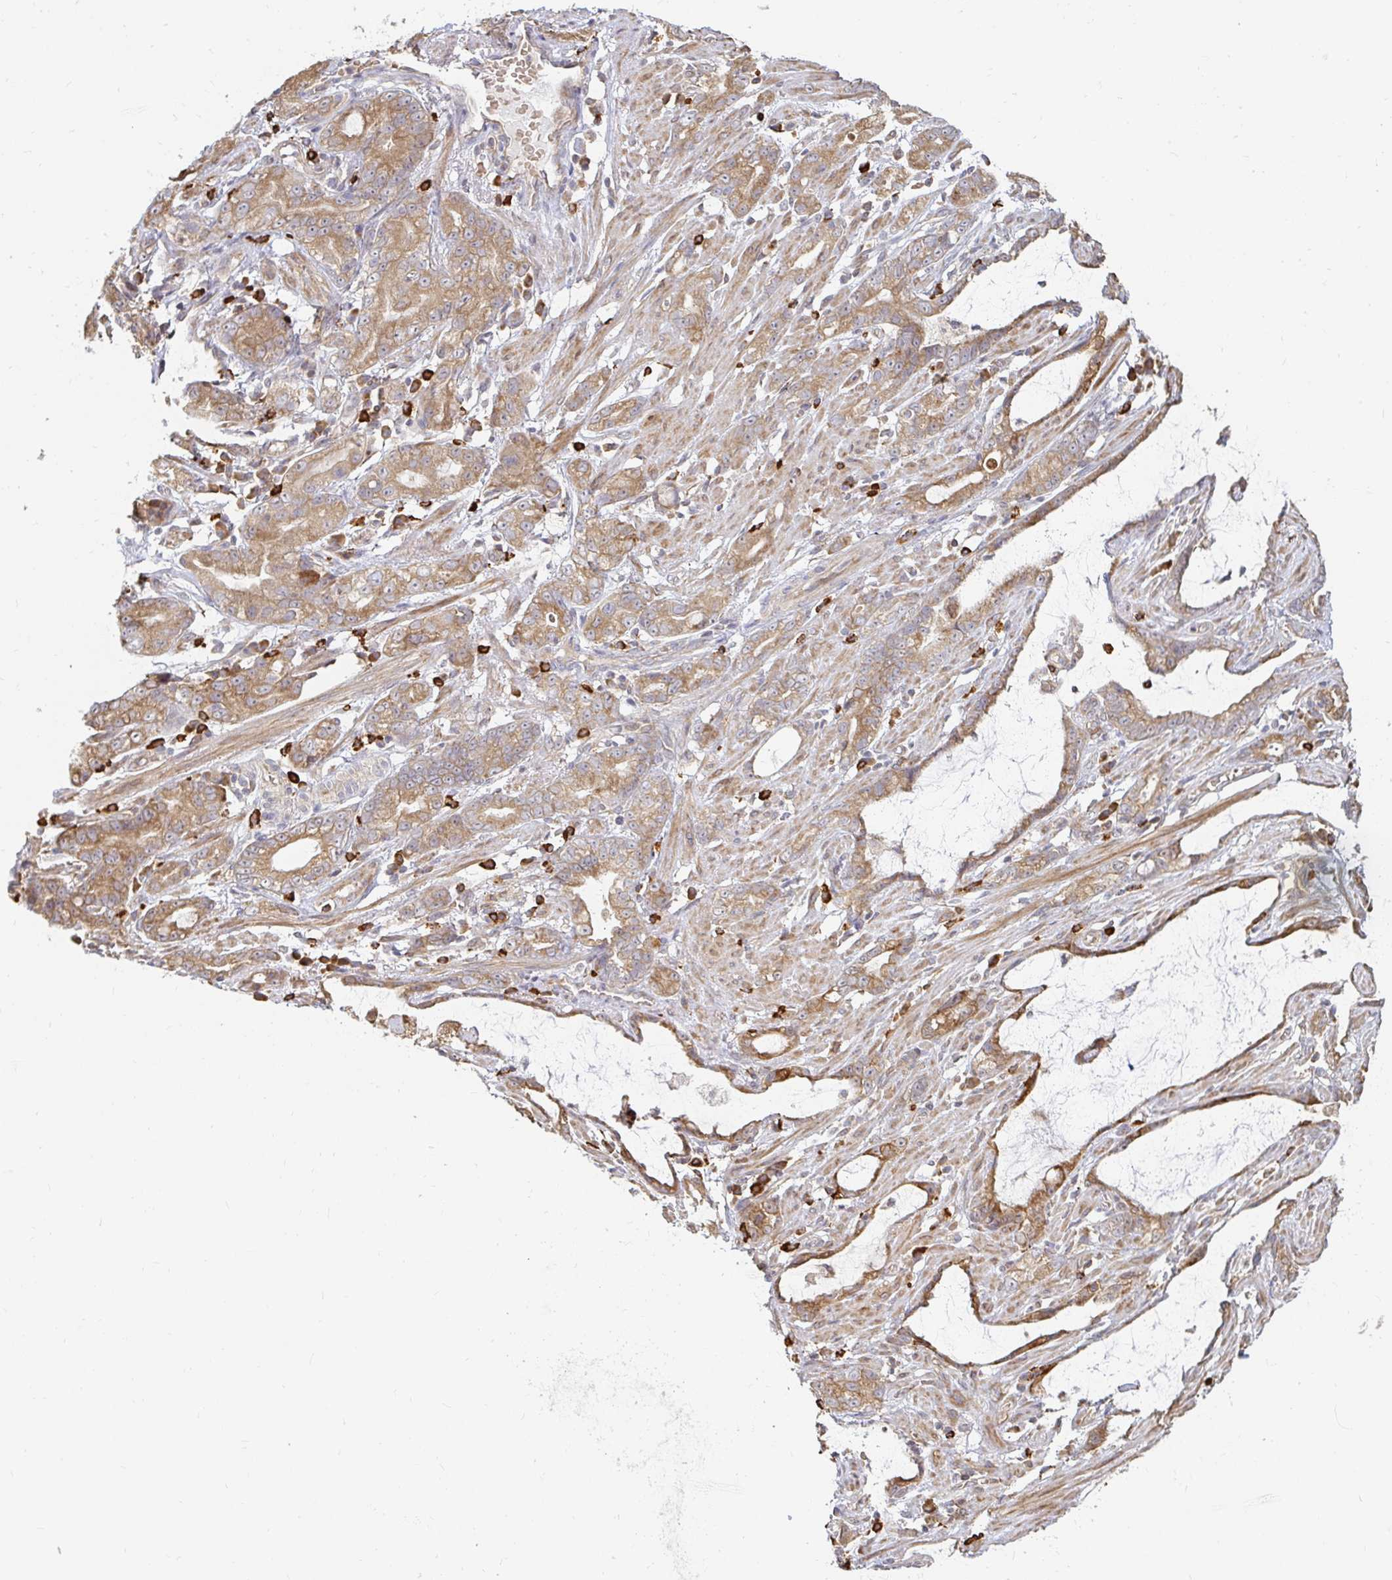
{"staining": {"intensity": "moderate", "quantity": ">75%", "location": "cytoplasmic/membranous"}, "tissue": "stomach cancer", "cell_type": "Tumor cells", "image_type": "cancer", "snomed": [{"axis": "morphology", "description": "Adenocarcinoma, NOS"}, {"axis": "topography", "description": "Stomach"}], "caption": "This is a histology image of IHC staining of adenocarcinoma (stomach), which shows moderate positivity in the cytoplasmic/membranous of tumor cells.", "gene": "CAST", "patient": {"sex": "male", "age": 55}}